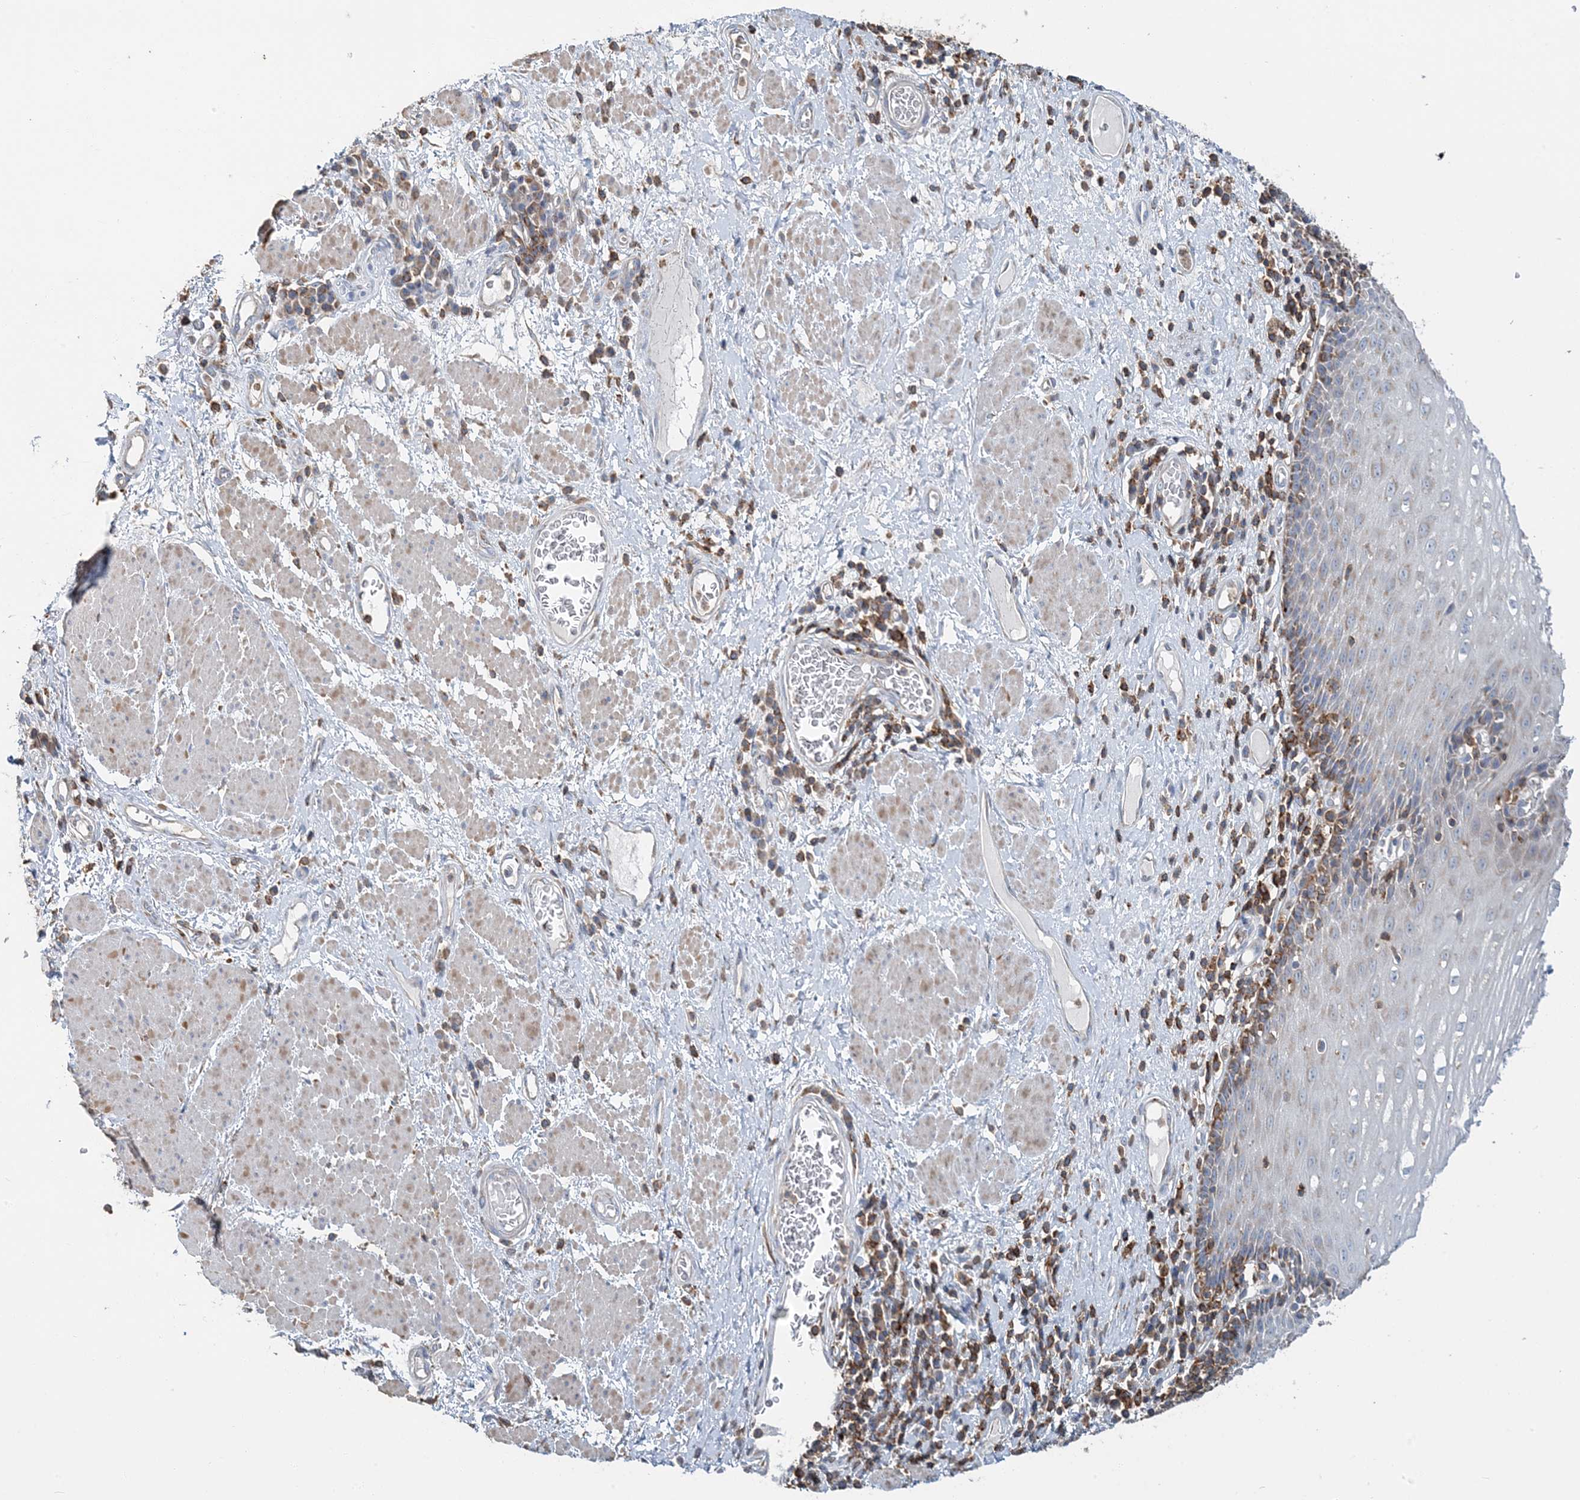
{"staining": {"intensity": "moderate", "quantity": "<25%", "location": "cytoplasmic/membranous"}, "tissue": "esophagus", "cell_type": "Squamous epithelial cells", "image_type": "normal", "snomed": [{"axis": "morphology", "description": "Normal tissue, NOS"}, {"axis": "morphology", "description": "Adenocarcinoma, NOS"}, {"axis": "topography", "description": "Esophagus"}], "caption": "Protein expression by immunohistochemistry (IHC) reveals moderate cytoplasmic/membranous positivity in approximately <25% of squamous epithelial cells in benign esophagus.", "gene": "TMLHE", "patient": {"sex": "male", "age": 62}}